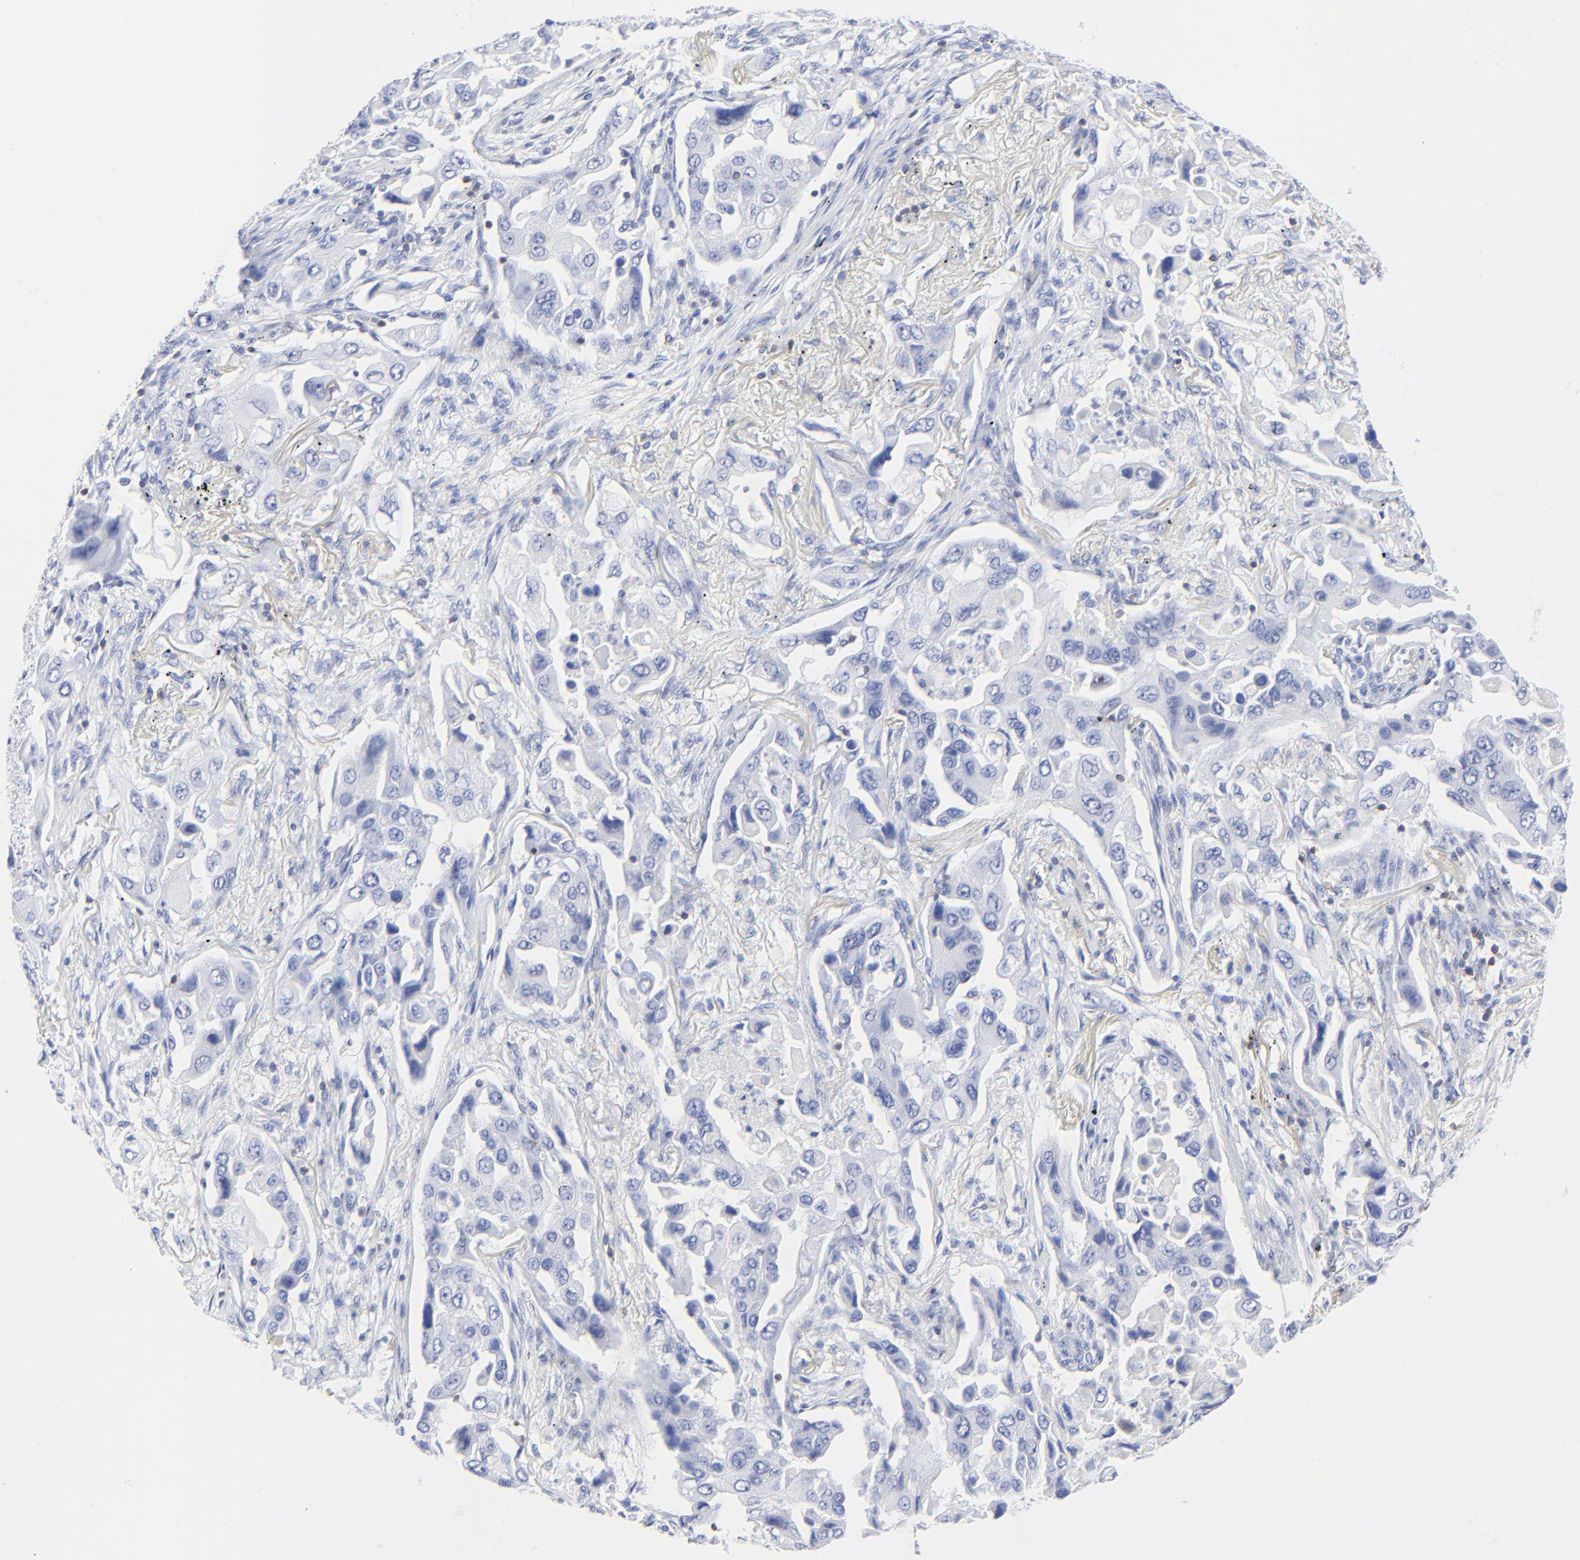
{"staining": {"intensity": "negative", "quantity": "none", "location": "none"}, "tissue": "lung cancer", "cell_type": "Tumor cells", "image_type": "cancer", "snomed": [{"axis": "morphology", "description": "Adenocarcinoma, NOS"}, {"axis": "topography", "description": "Lung"}], "caption": "Protein analysis of lung cancer displays no significant staining in tumor cells. The staining was performed using DAB to visualize the protein expression in brown, while the nuclei were stained in blue with hematoxylin (Magnification: 20x).", "gene": "LCK", "patient": {"sex": "female", "age": 65}}